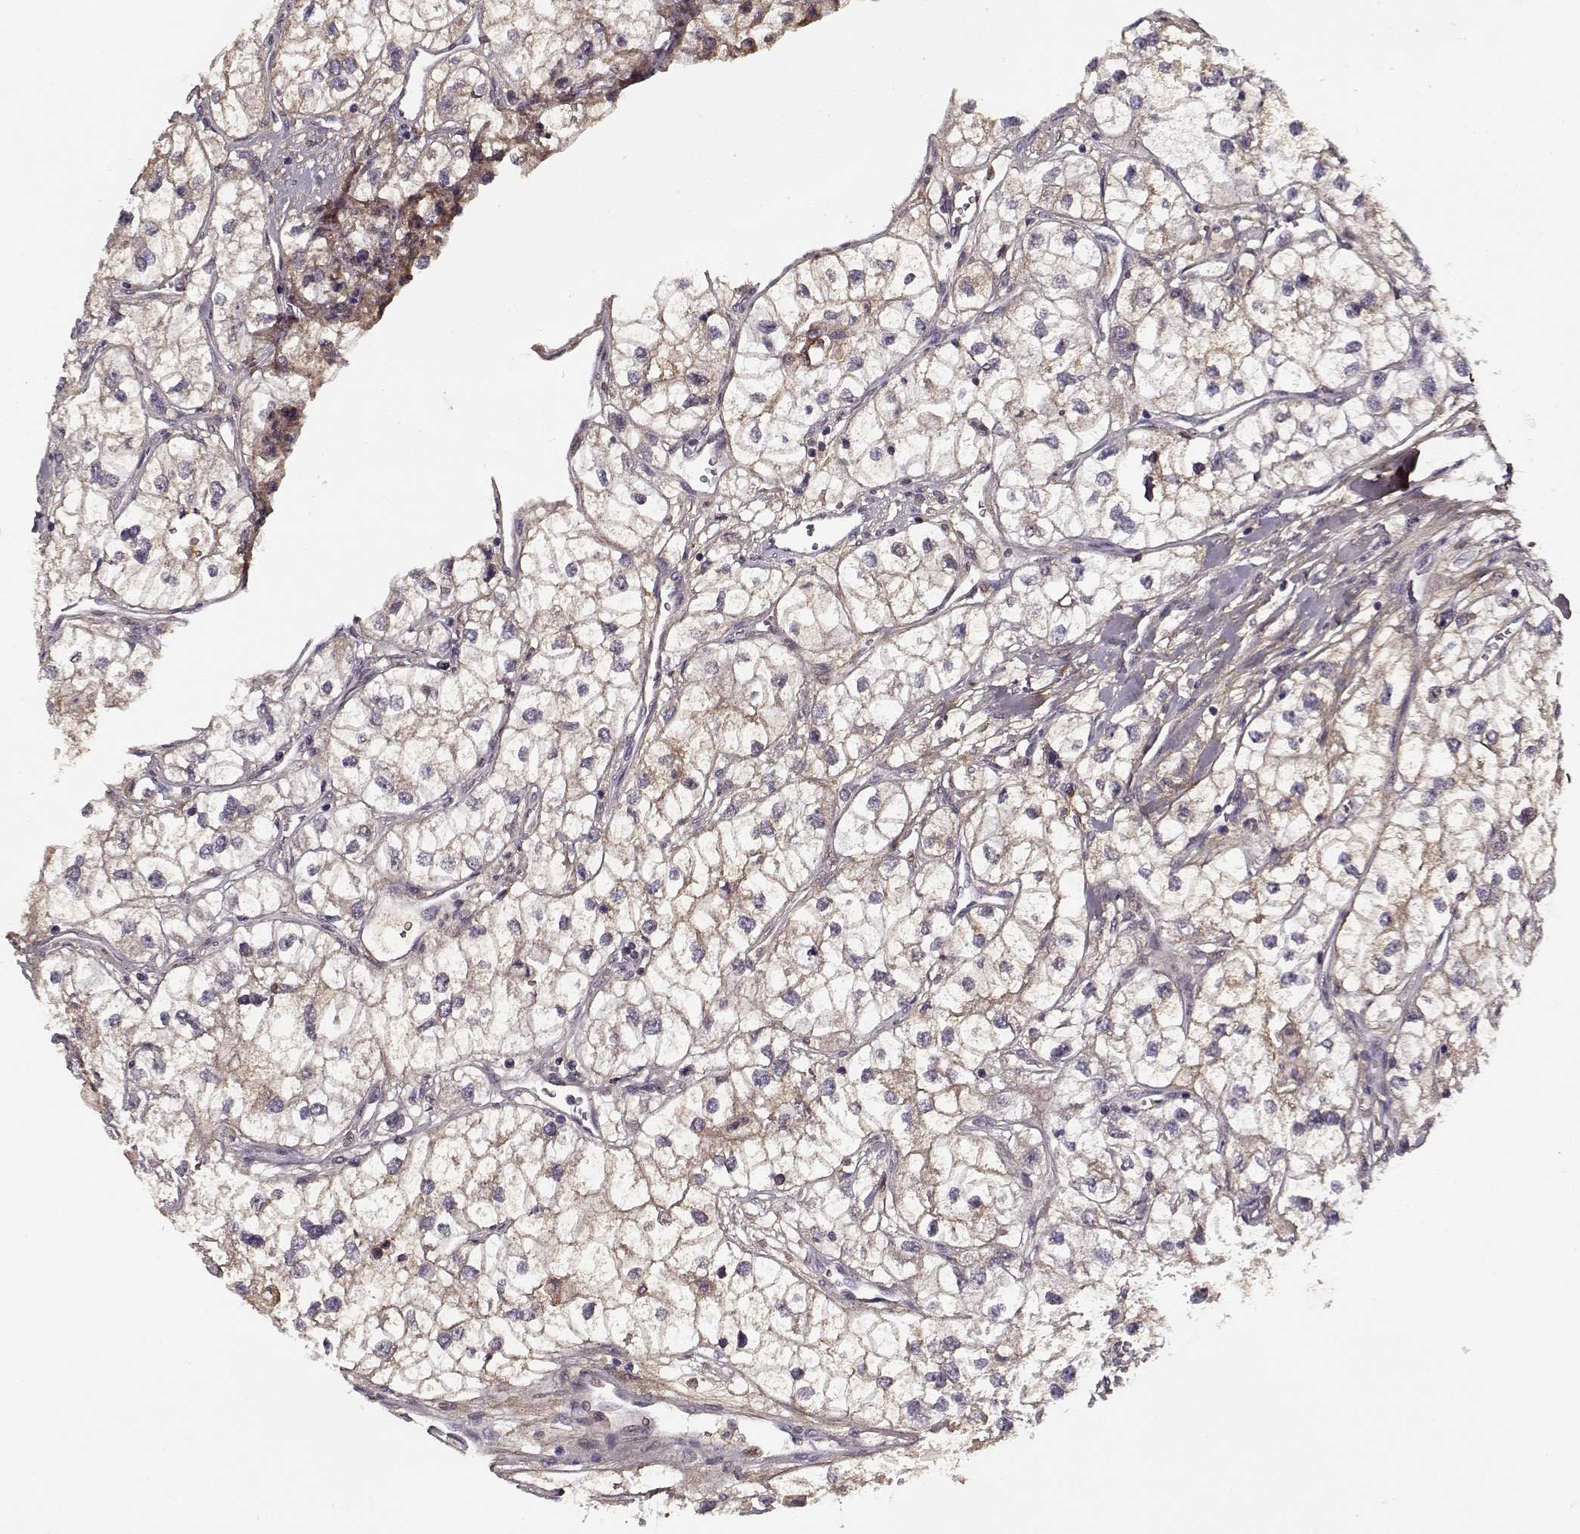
{"staining": {"intensity": "weak", "quantity": ">75%", "location": "cytoplasmic/membranous"}, "tissue": "renal cancer", "cell_type": "Tumor cells", "image_type": "cancer", "snomed": [{"axis": "morphology", "description": "Adenocarcinoma, NOS"}, {"axis": "topography", "description": "Kidney"}], "caption": "Renal cancer stained for a protein demonstrates weak cytoplasmic/membranous positivity in tumor cells.", "gene": "LUM", "patient": {"sex": "male", "age": 59}}